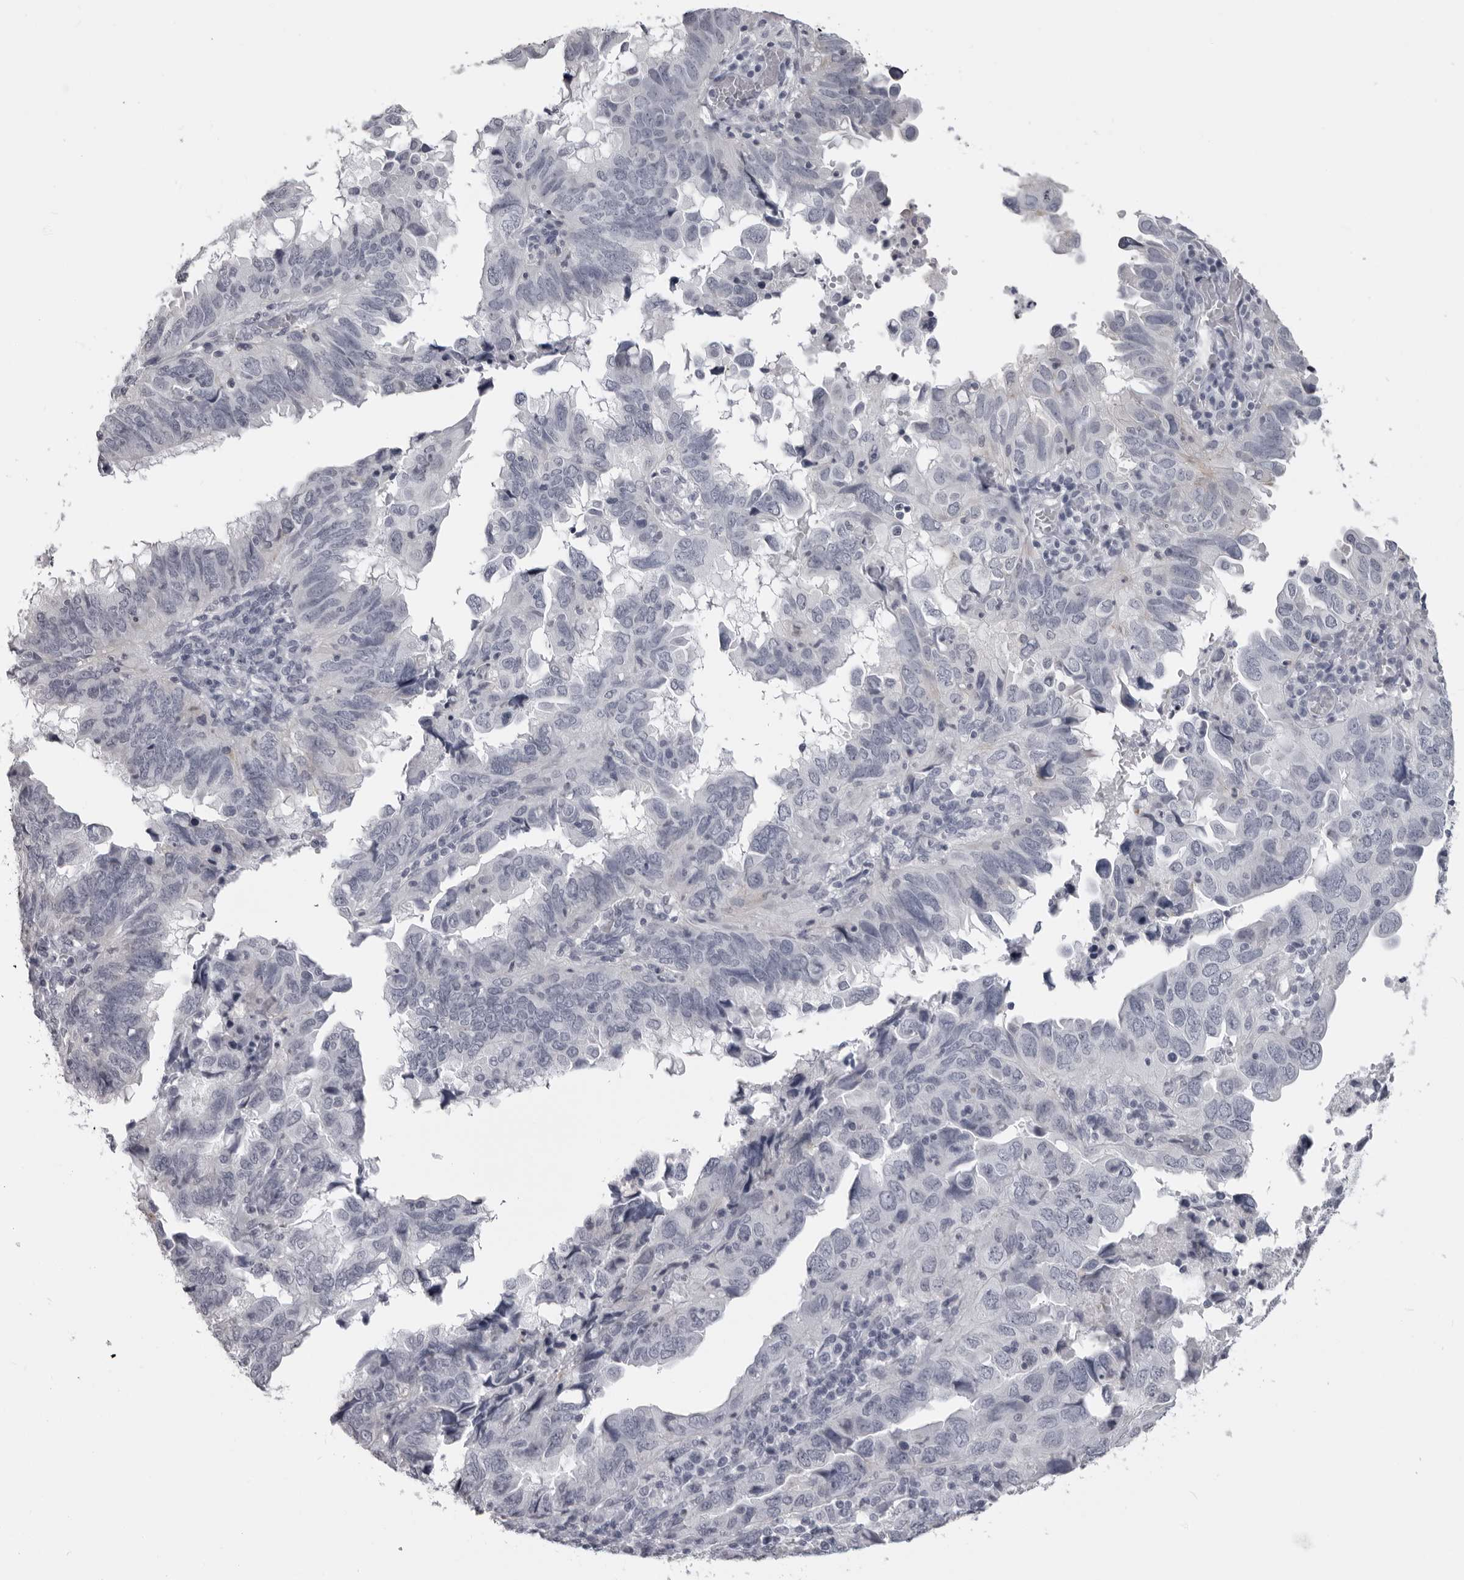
{"staining": {"intensity": "negative", "quantity": "none", "location": "none"}, "tissue": "endometrial cancer", "cell_type": "Tumor cells", "image_type": "cancer", "snomed": [{"axis": "morphology", "description": "Adenocarcinoma, NOS"}, {"axis": "topography", "description": "Uterus"}], "caption": "Immunohistochemistry (IHC) of endometrial cancer (adenocarcinoma) displays no staining in tumor cells.", "gene": "DNALI1", "patient": {"sex": "female", "age": 77}}